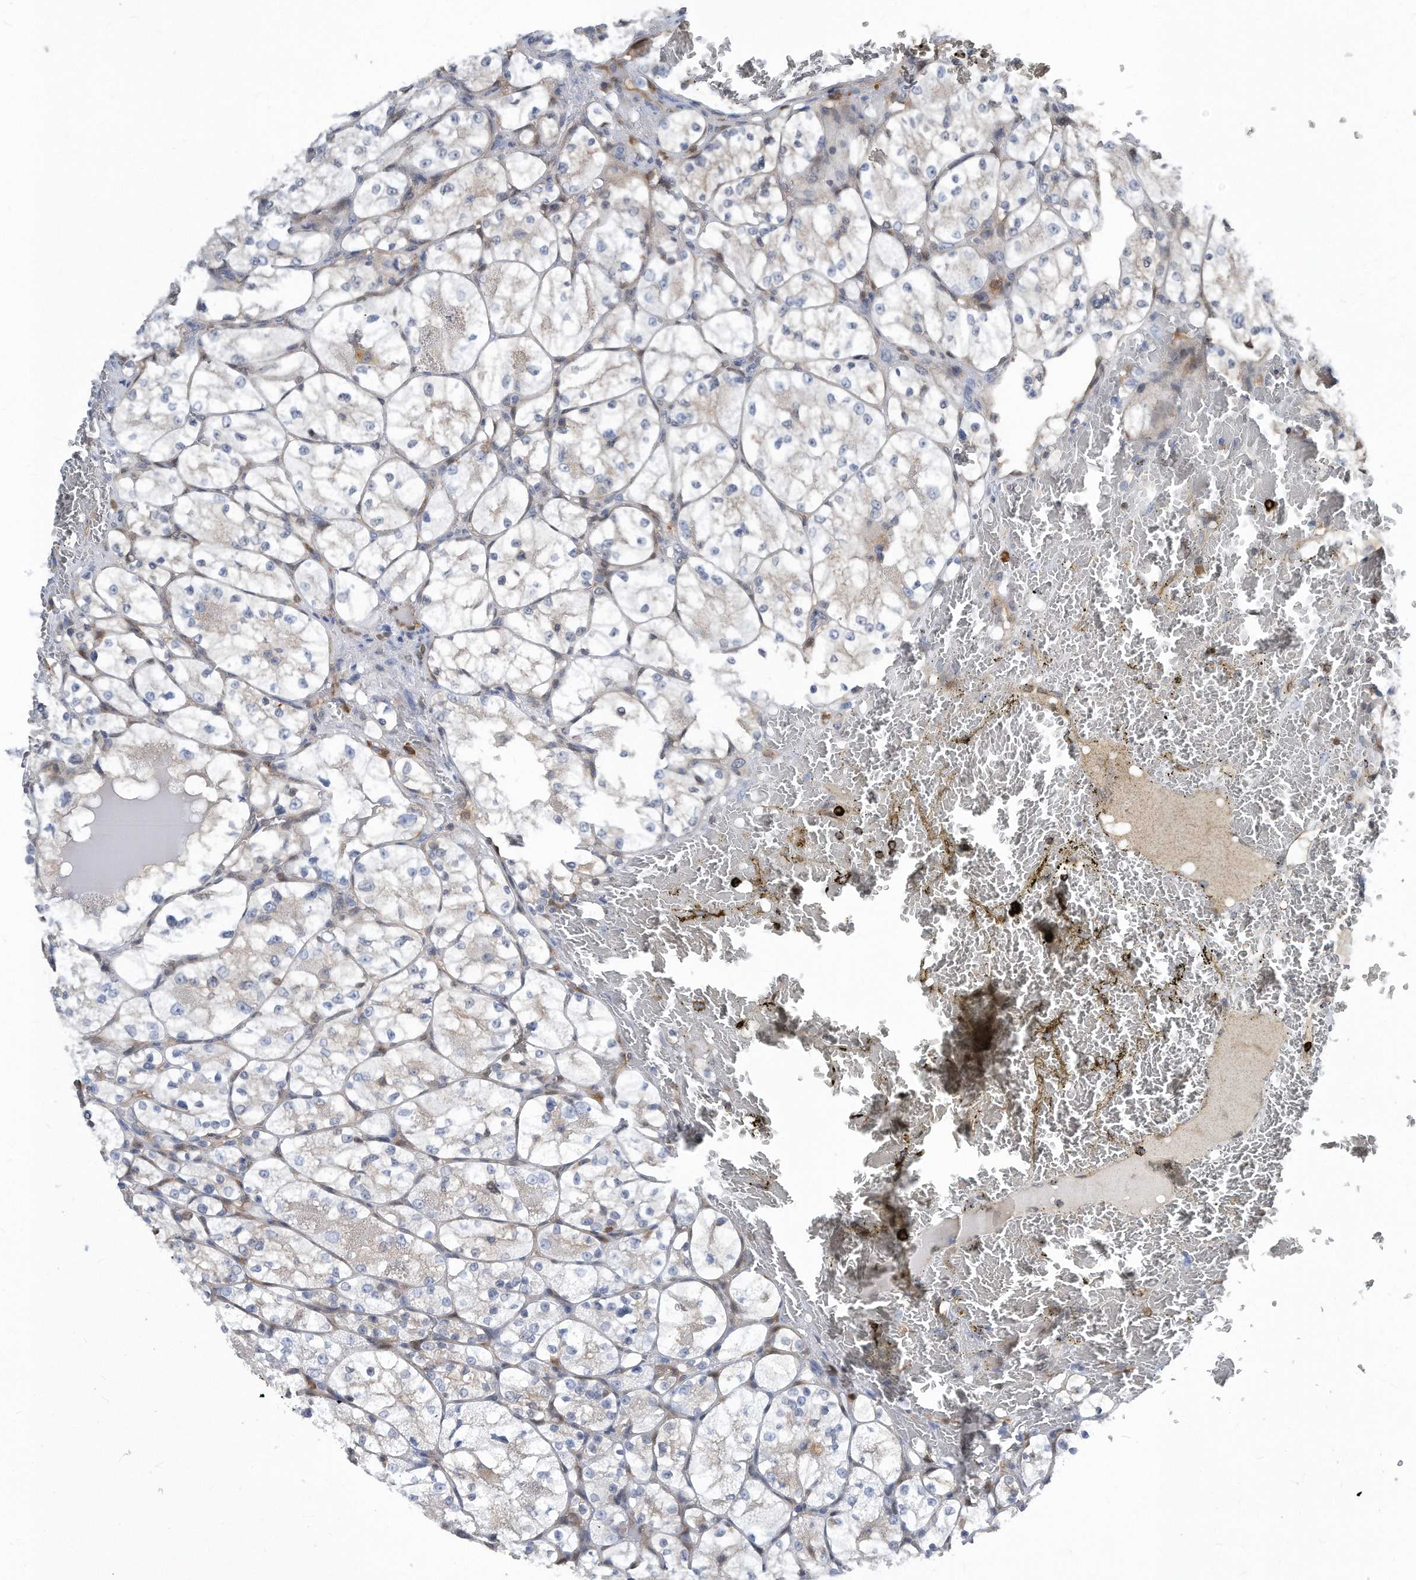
{"staining": {"intensity": "negative", "quantity": "none", "location": "none"}, "tissue": "renal cancer", "cell_type": "Tumor cells", "image_type": "cancer", "snomed": [{"axis": "morphology", "description": "Adenocarcinoma, NOS"}, {"axis": "topography", "description": "Kidney"}], "caption": "A histopathology image of human renal cancer (adenocarcinoma) is negative for staining in tumor cells. (Stains: DAB (3,3'-diaminobenzidine) immunohistochemistry with hematoxylin counter stain, Microscopy: brightfield microscopy at high magnification).", "gene": "MAP2K6", "patient": {"sex": "female", "age": 69}}